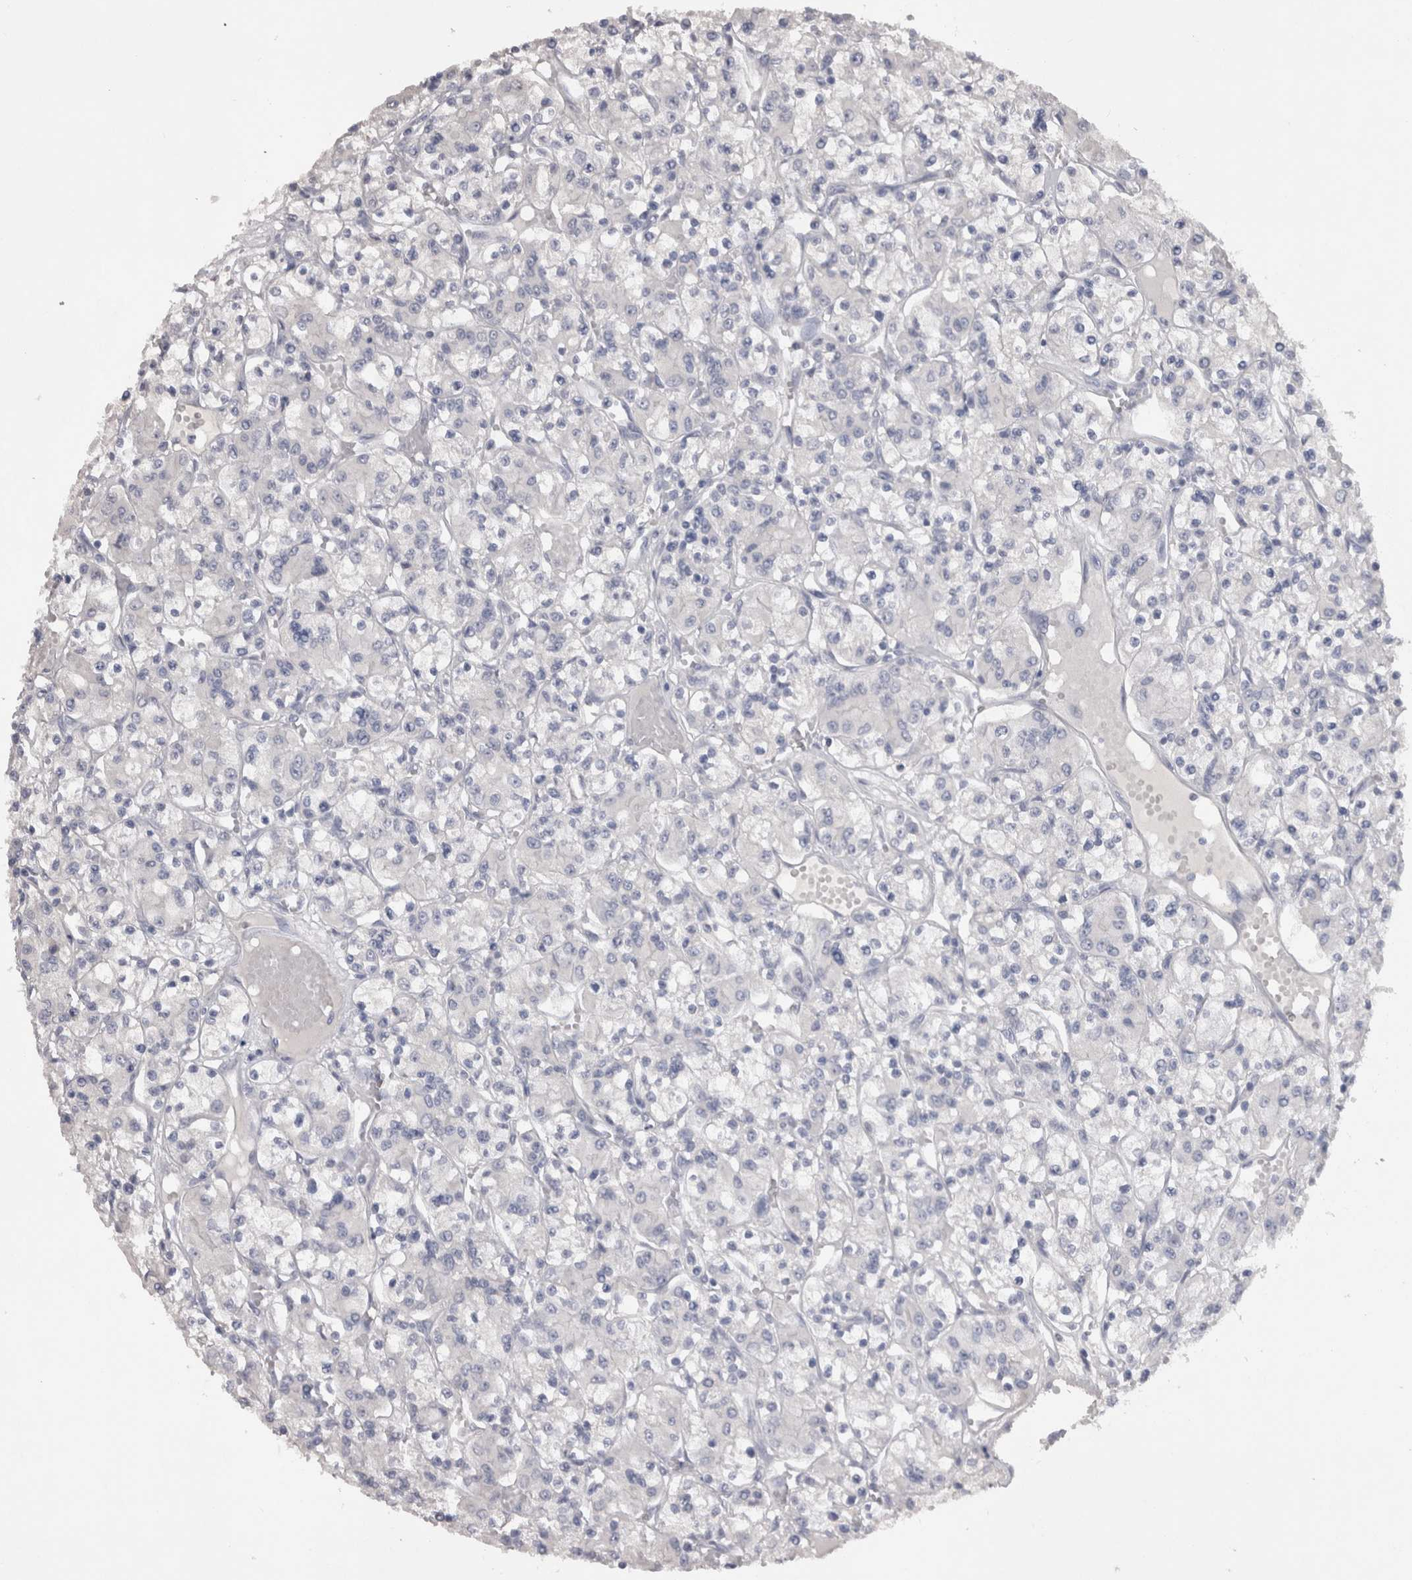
{"staining": {"intensity": "negative", "quantity": "none", "location": "none"}, "tissue": "renal cancer", "cell_type": "Tumor cells", "image_type": "cancer", "snomed": [{"axis": "morphology", "description": "Adenocarcinoma, NOS"}, {"axis": "topography", "description": "Kidney"}], "caption": "An image of renal adenocarcinoma stained for a protein reveals no brown staining in tumor cells. (IHC, brightfield microscopy, high magnification).", "gene": "ADAM2", "patient": {"sex": "female", "age": 59}}